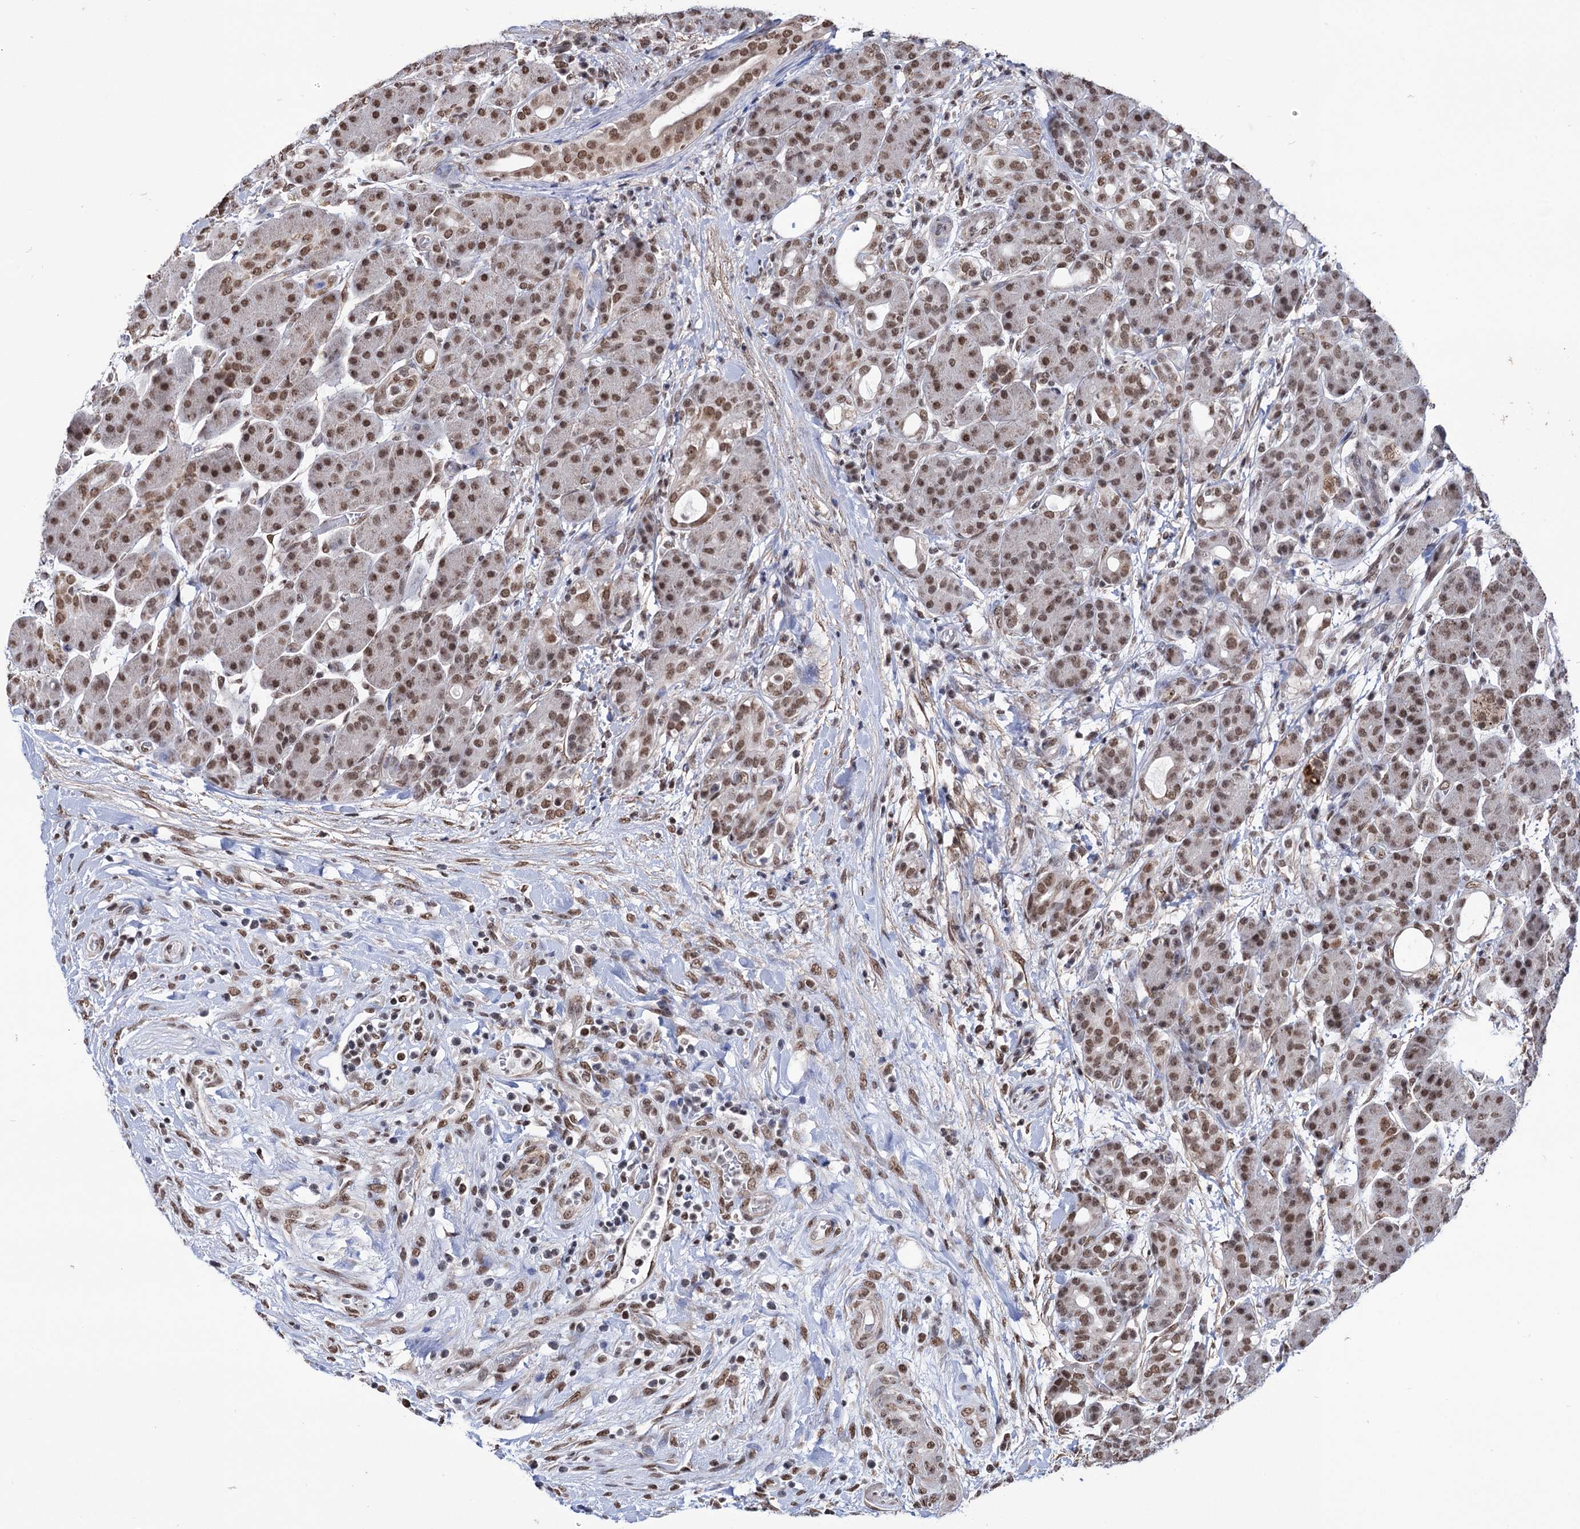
{"staining": {"intensity": "moderate", "quantity": ">75%", "location": "nuclear"}, "tissue": "pancreas", "cell_type": "Exocrine glandular cells", "image_type": "normal", "snomed": [{"axis": "morphology", "description": "Normal tissue, NOS"}, {"axis": "topography", "description": "Pancreas"}], "caption": "Immunohistochemical staining of normal human pancreas reveals medium levels of moderate nuclear expression in about >75% of exocrine glandular cells. Nuclei are stained in blue.", "gene": "ABHD10", "patient": {"sex": "male", "age": 63}}